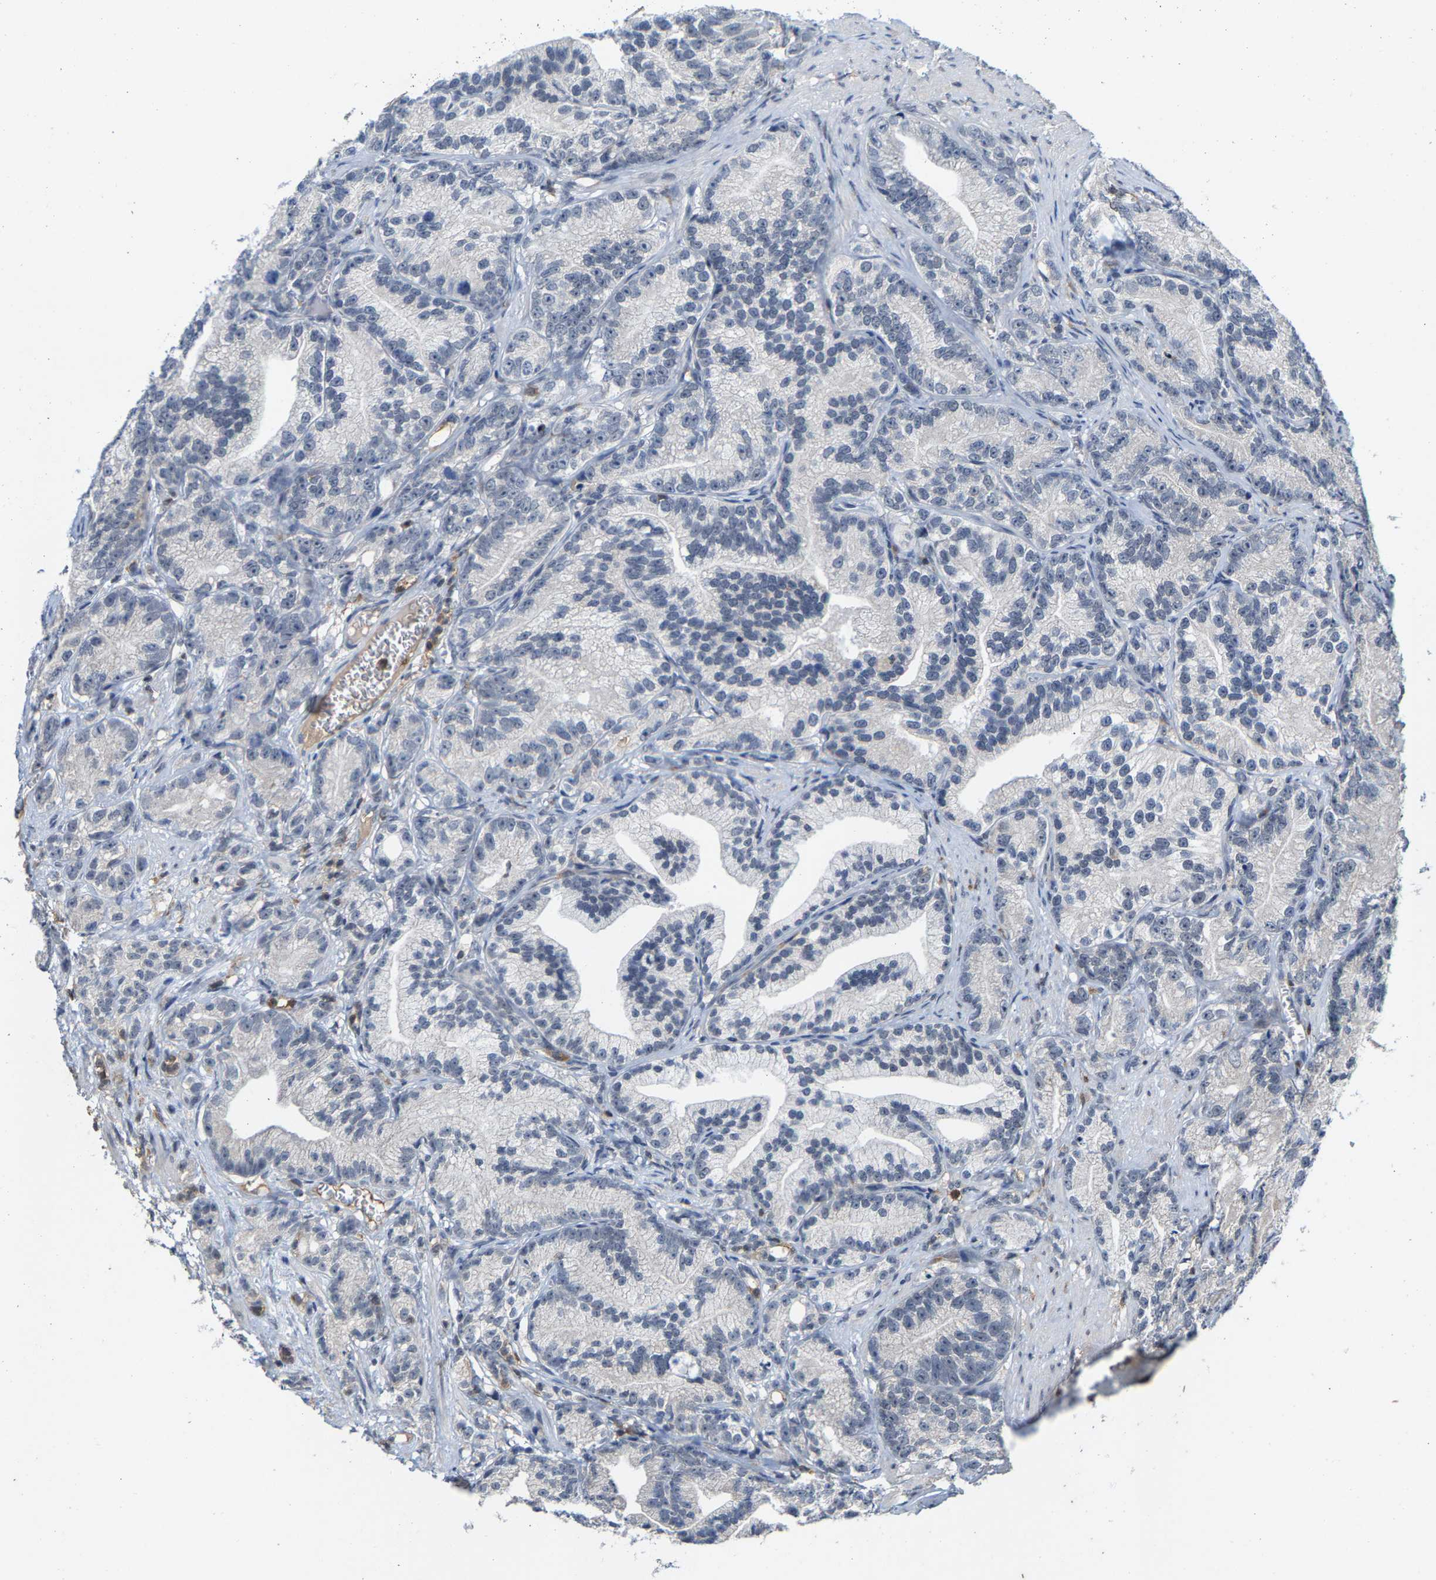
{"staining": {"intensity": "negative", "quantity": "none", "location": "none"}, "tissue": "prostate cancer", "cell_type": "Tumor cells", "image_type": "cancer", "snomed": [{"axis": "morphology", "description": "Adenocarcinoma, Low grade"}, {"axis": "topography", "description": "Prostate"}], "caption": "Tumor cells are negative for brown protein staining in adenocarcinoma (low-grade) (prostate). (DAB immunohistochemistry (IHC) with hematoxylin counter stain).", "gene": "FGD3", "patient": {"sex": "male", "age": 89}}